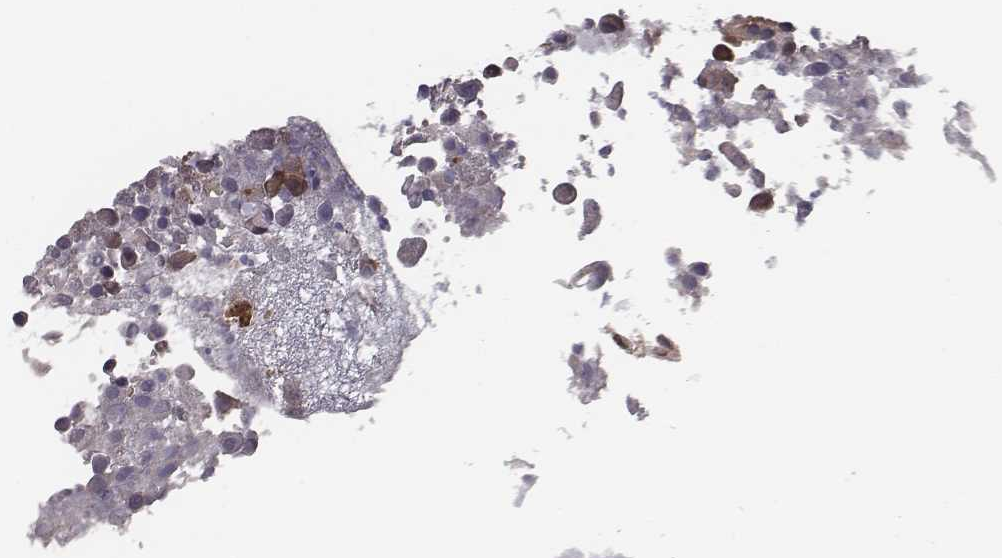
{"staining": {"intensity": "strong", "quantity": "25%-75%", "location": "cytoplasmic/membranous"}, "tissue": "urothelial cancer", "cell_type": "Tumor cells", "image_type": "cancer", "snomed": [{"axis": "morphology", "description": "Urothelial carcinoma, Low grade"}, {"axis": "topography", "description": "Urinary bladder"}], "caption": "An immunohistochemistry image of neoplastic tissue is shown. Protein staining in brown labels strong cytoplasmic/membranous positivity in urothelial cancer within tumor cells.", "gene": "ISYNA1", "patient": {"sex": "female", "age": 87}}